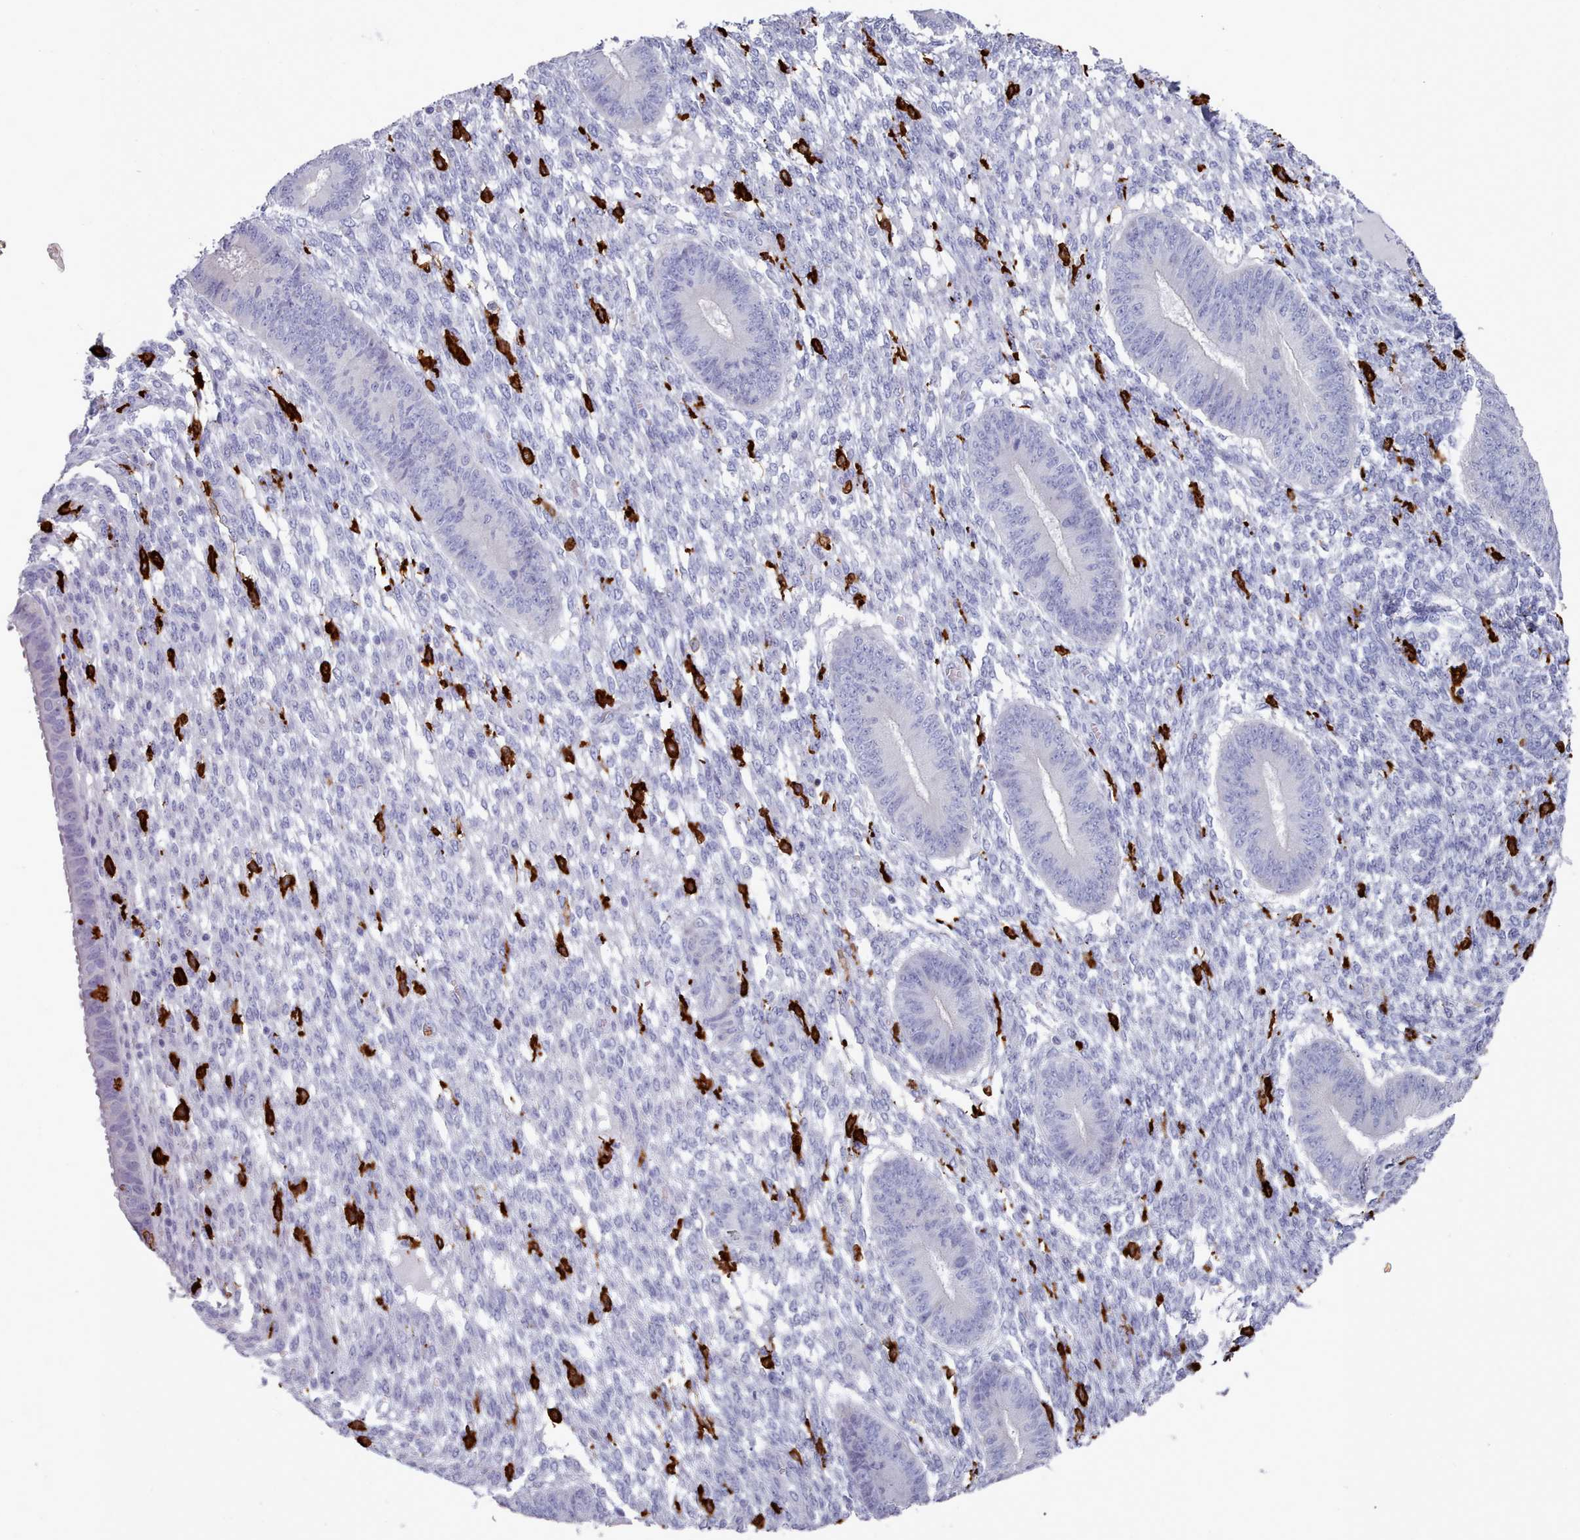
{"staining": {"intensity": "strong", "quantity": "<25%", "location": "cytoplasmic/membranous"}, "tissue": "endometrium", "cell_type": "Cells in endometrial stroma", "image_type": "normal", "snomed": [{"axis": "morphology", "description": "Normal tissue, NOS"}, {"axis": "topography", "description": "Endometrium"}], "caption": "A medium amount of strong cytoplasmic/membranous staining is appreciated in about <25% of cells in endometrial stroma in unremarkable endometrium. (brown staining indicates protein expression, while blue staining denotes nuclei).", "gene": "AIF1", "patient": {"sex": "female", "age": 49}}